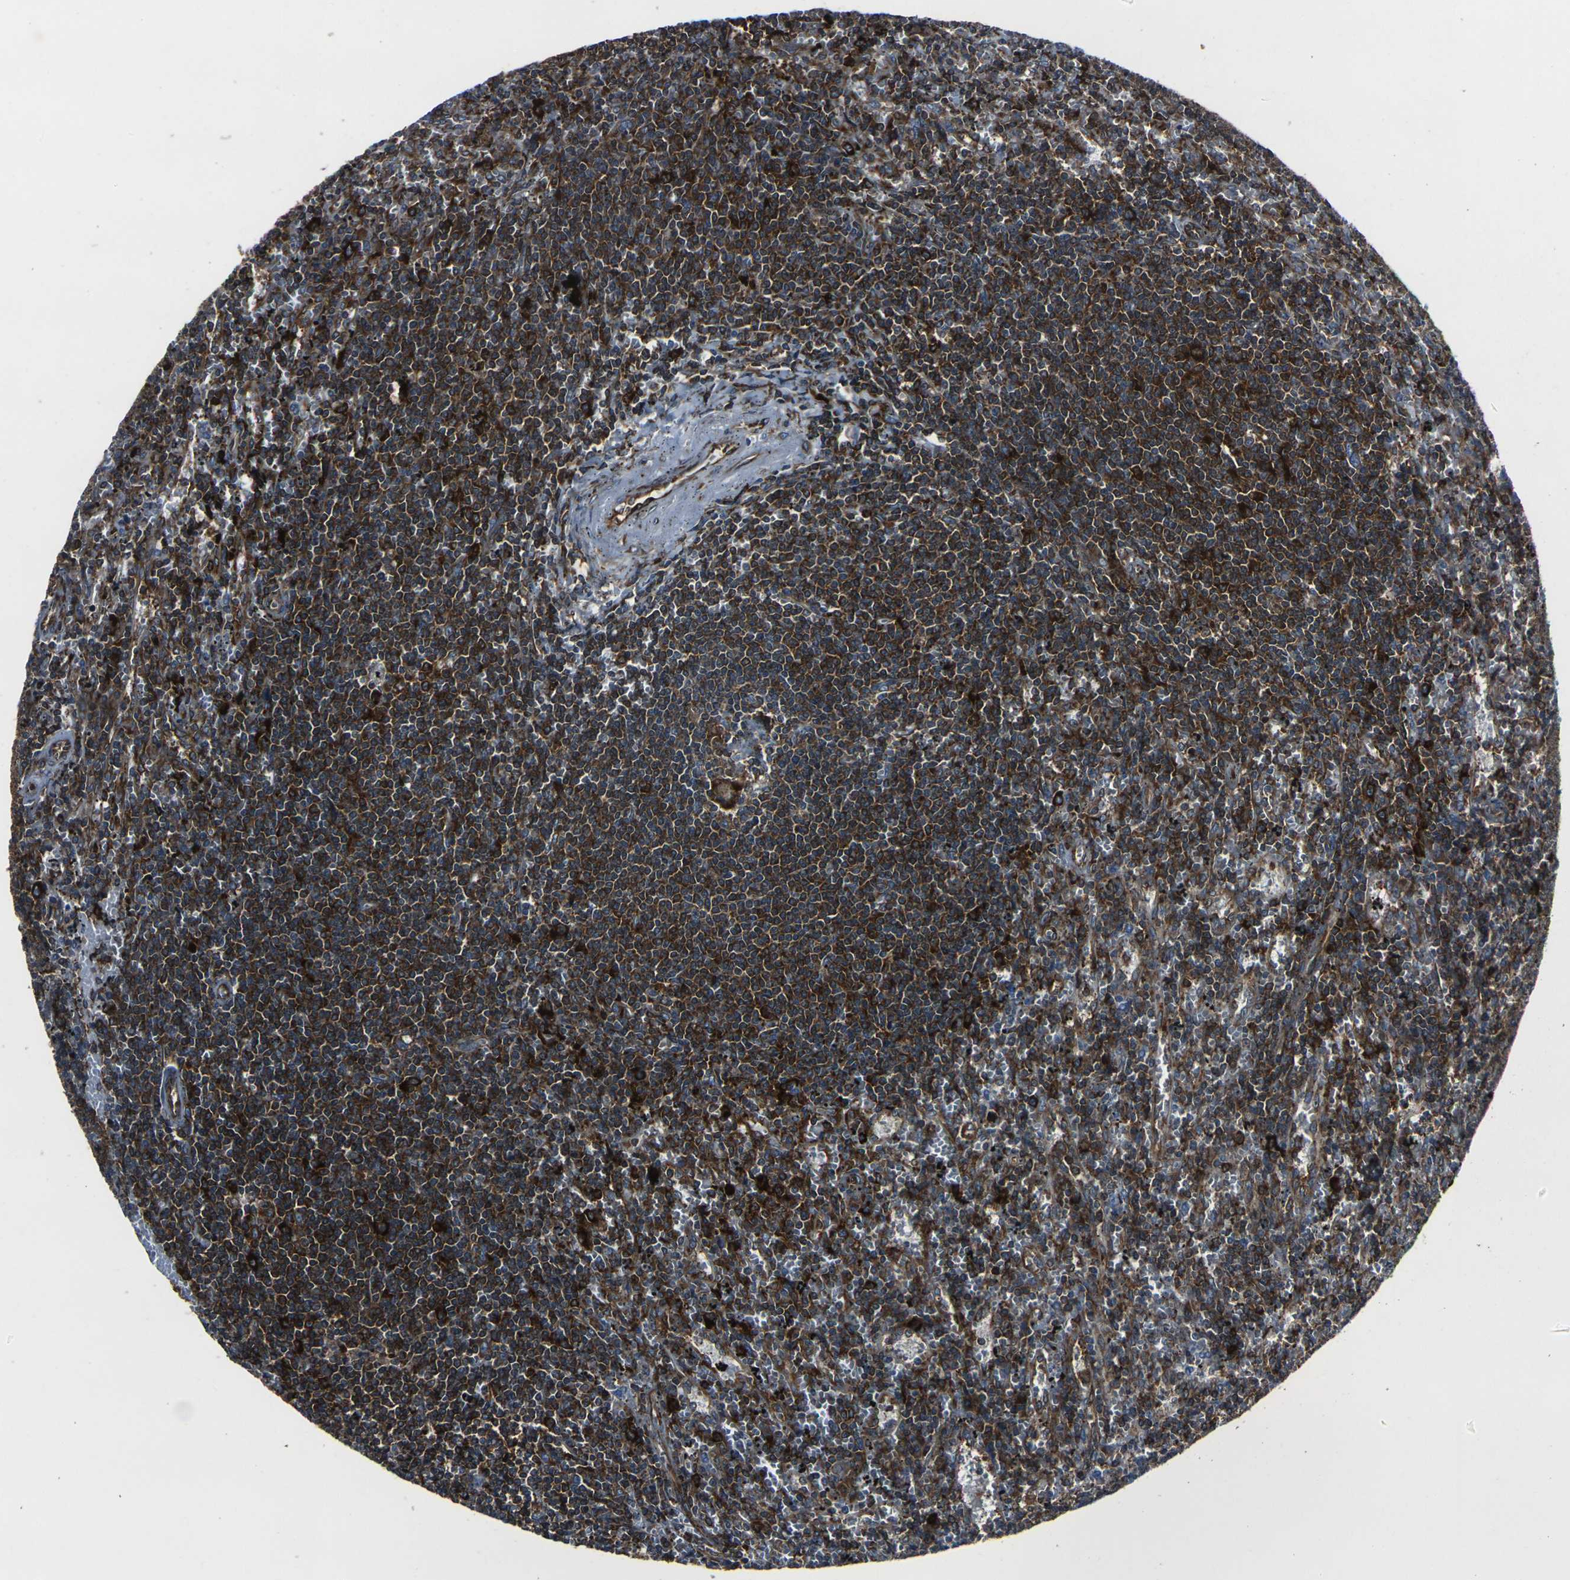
{"staining": {"intensity": "strong", "quantity": "25%-75%", "location": "cytoplasmic/membranous"}, "tissue": "lymphoma", "cell_type": "Tumor cells", "image_type": "cancer", "snomed": [{"axis": "morphology", "description": "Malignant lymphoma, non-Hodgkin's type, Low grade"}, {"axis": "topography", "description": "Spleen"}], "caption": "A photomicrograph of human lymphoma stained for a protein displays strong cytoplasmic/membranous brown staining in tumor cells.", "gene": "MARCHF2", "patient": {"sex": "male", "age": 76}}